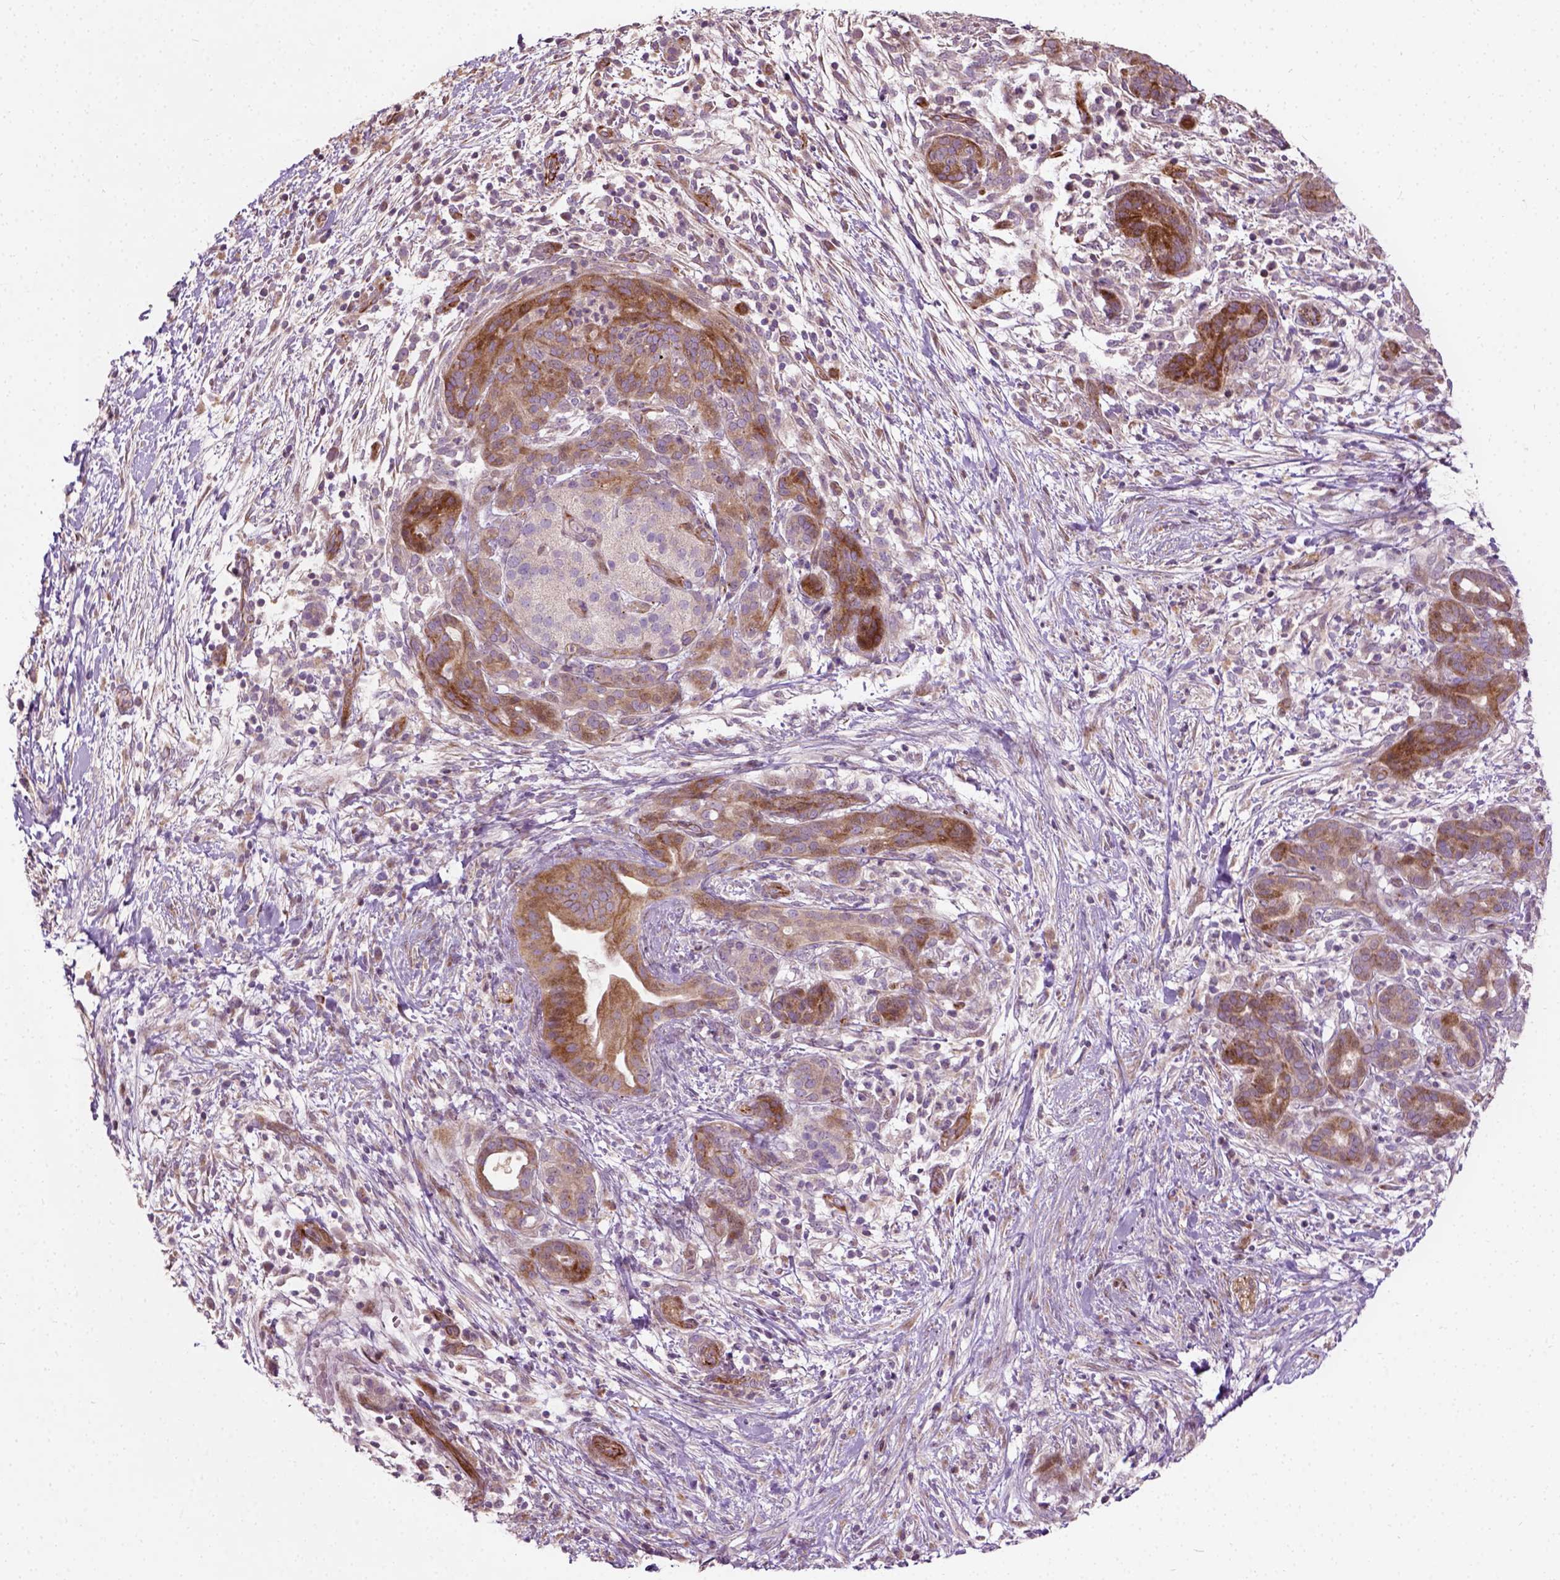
{"staining": {"intensity": "moderate", "quantity": ">75%", "location": "cytoplasmic/membranous"}, "tissue": "pancreatic cancer", "cell_type": "Tumor cells", "image_type": "cancer", "snomed": [{"axis": "morphology", "description": "Adenocarcinoma, NOS"}, {"axis": "topography", "description": "Pancreas"}], "caption": "Approximately >75% of tumor cells in pancreatic cancer exhibit moderate cytoplasmic/membranous protein staining as visualized by brown immunohistochemical staining.", "gene": "PKP3", "patient": {"sex": "male", "age": 44}}